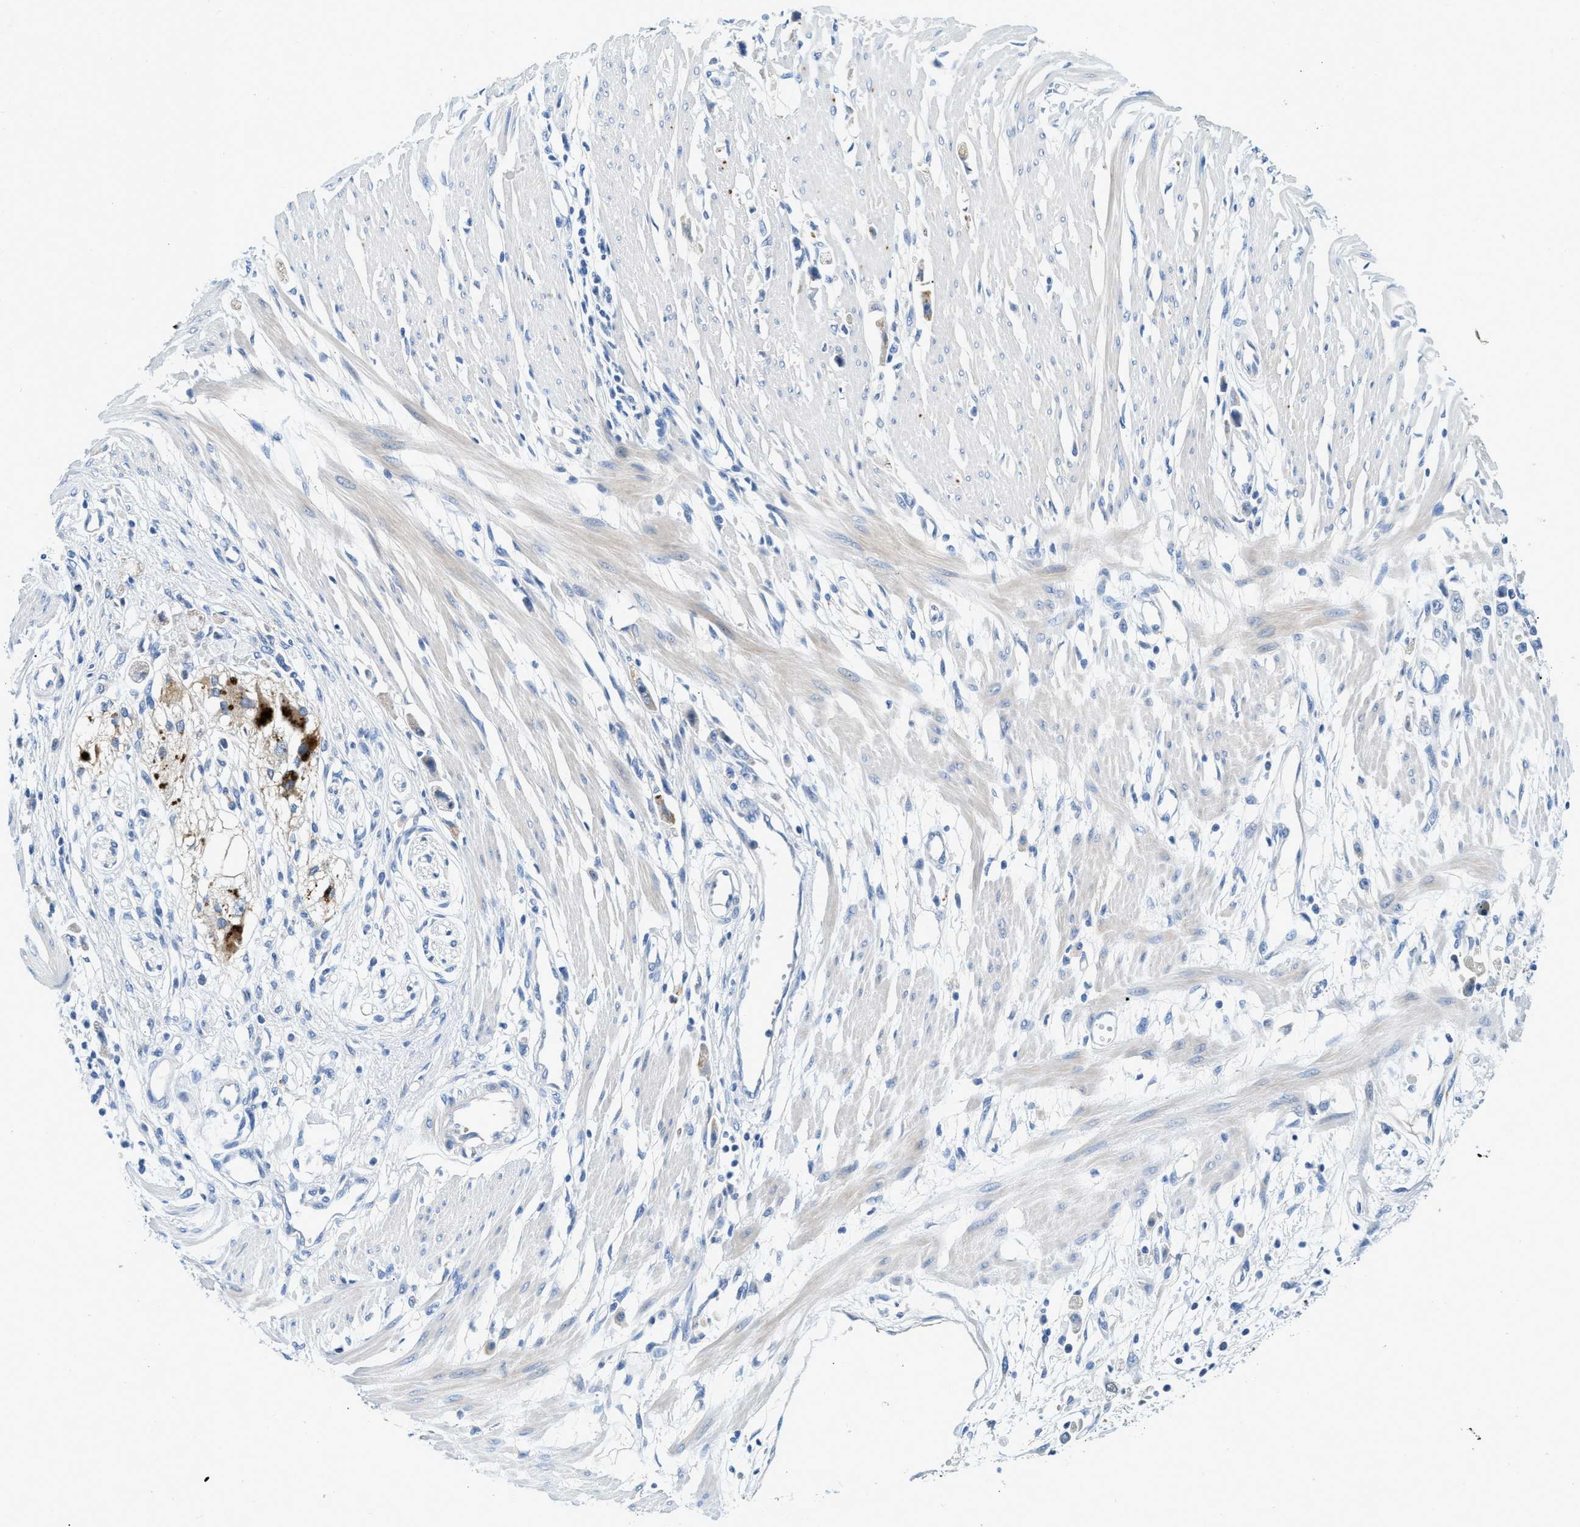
{"staining": {"intensity": "moderate", "quantity": "<25%", "location": "cytoplasmic/membranous"}, "tissue": "stomach cancer", "cell_type": "Tumor cells", "image_type": "cancer", "snomed": [{"axis": "morphology", "description": "Adenocarcinoma, NOS"}, {"axis": "topography", "description": "Stomach"}], "caption": "Adenocarcinoma (stomach) tissue shows moderate cytoplasmic/membranous expression in approximately <25% of tumor cells, visualized by immunohistochemistry.", "gene": "TSPAN3", "patient": {"sex": "female", "age": 59}}